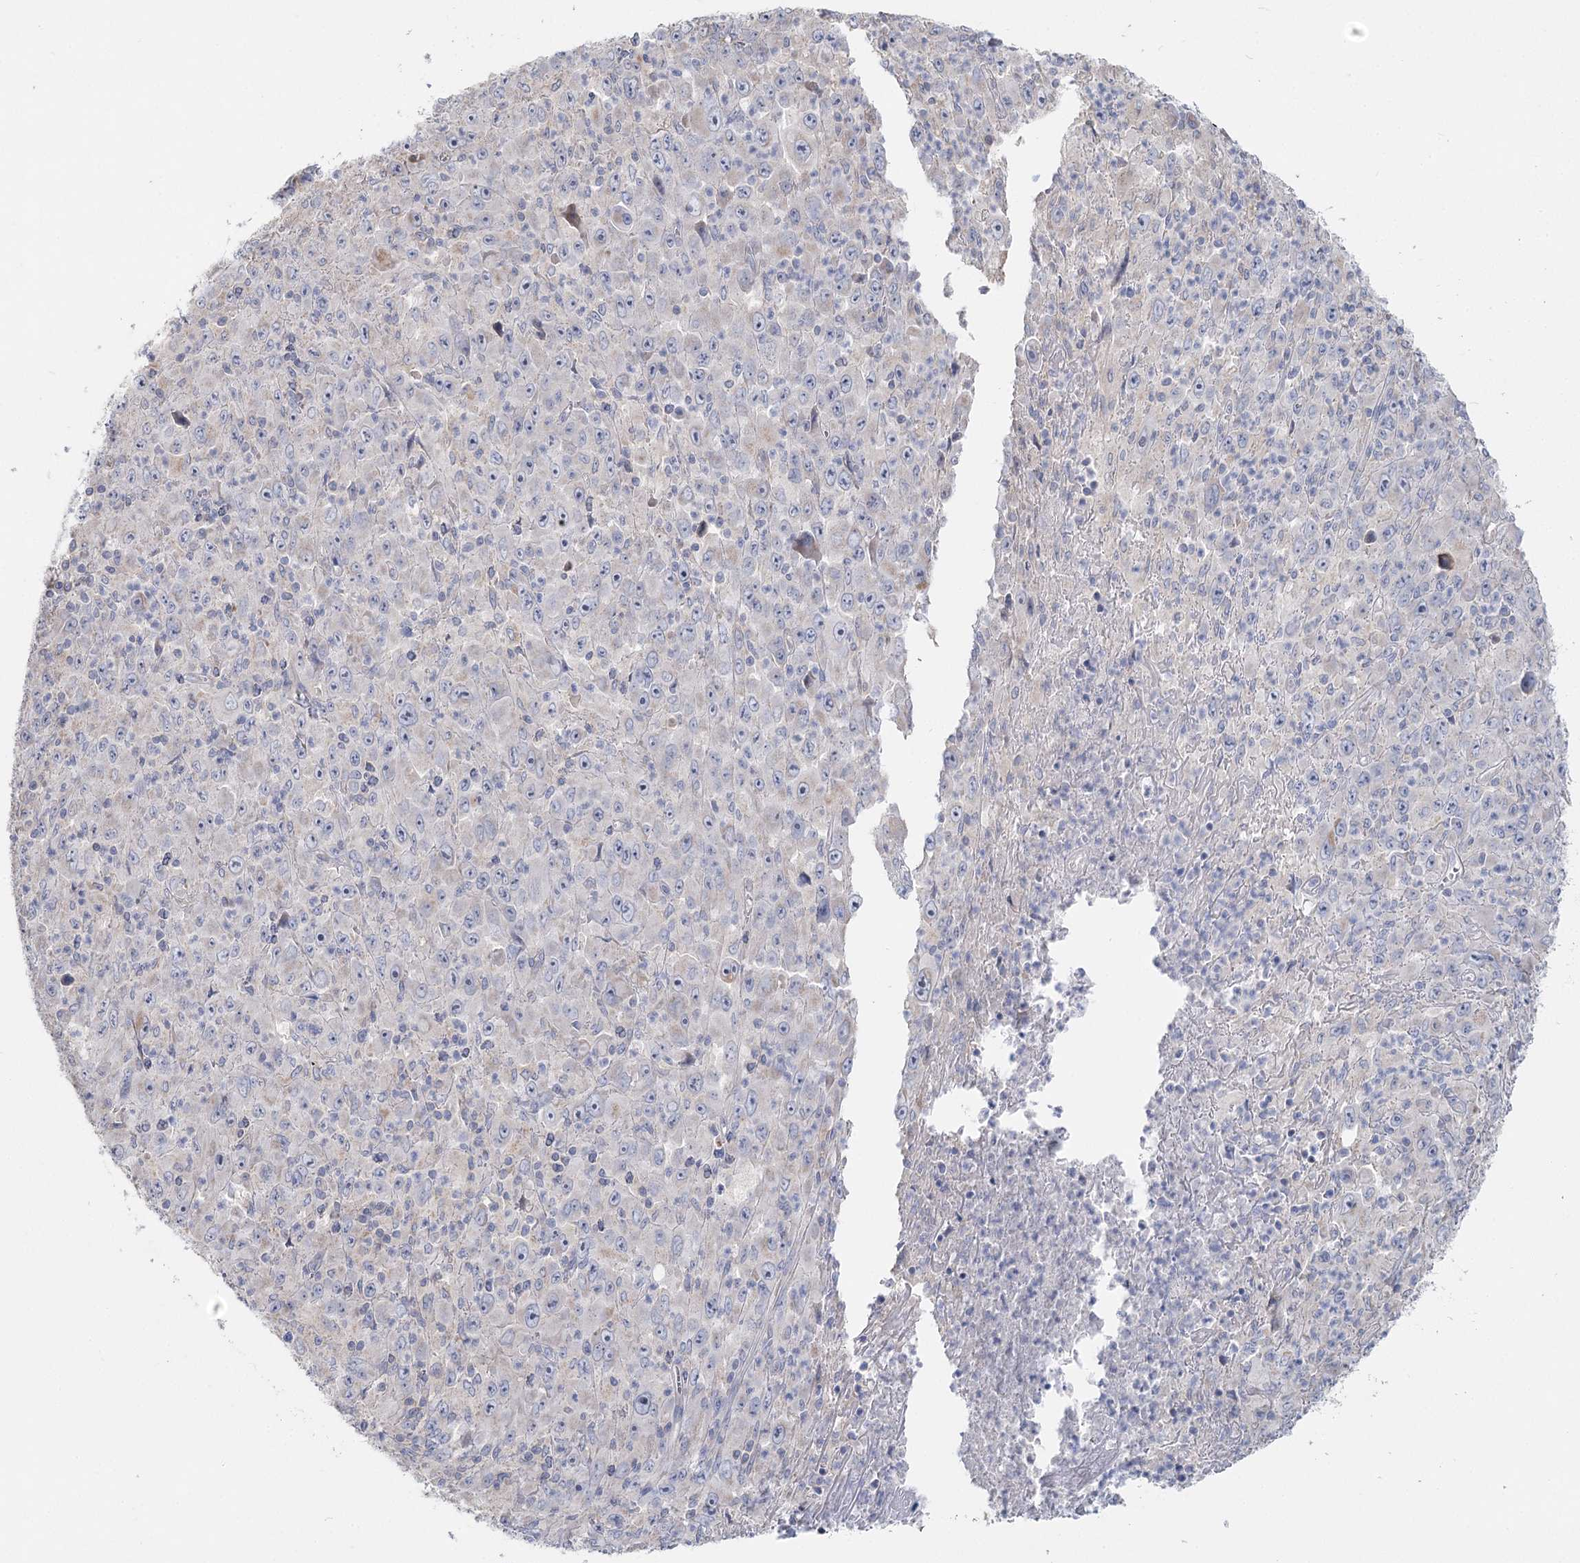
{"staining": {"intensity": "negative", "quantity": "none", "location": "none"}, "tissue": "melanoma", "cell_type": "Tumor cells", "image_type": "cancer", "snomed": [{"axis": "morphology", "description": "Malignant melanoma, Metastatic site"}, {"axis": "topography", "description": "Skin"}], "caption": "An image of human melanoma is negative for staining in tumor cells. (DAB IHC with hematoxylin counter stain).", "gene": "TMEM187", "patient": {"sex": "female", "age": 56}}